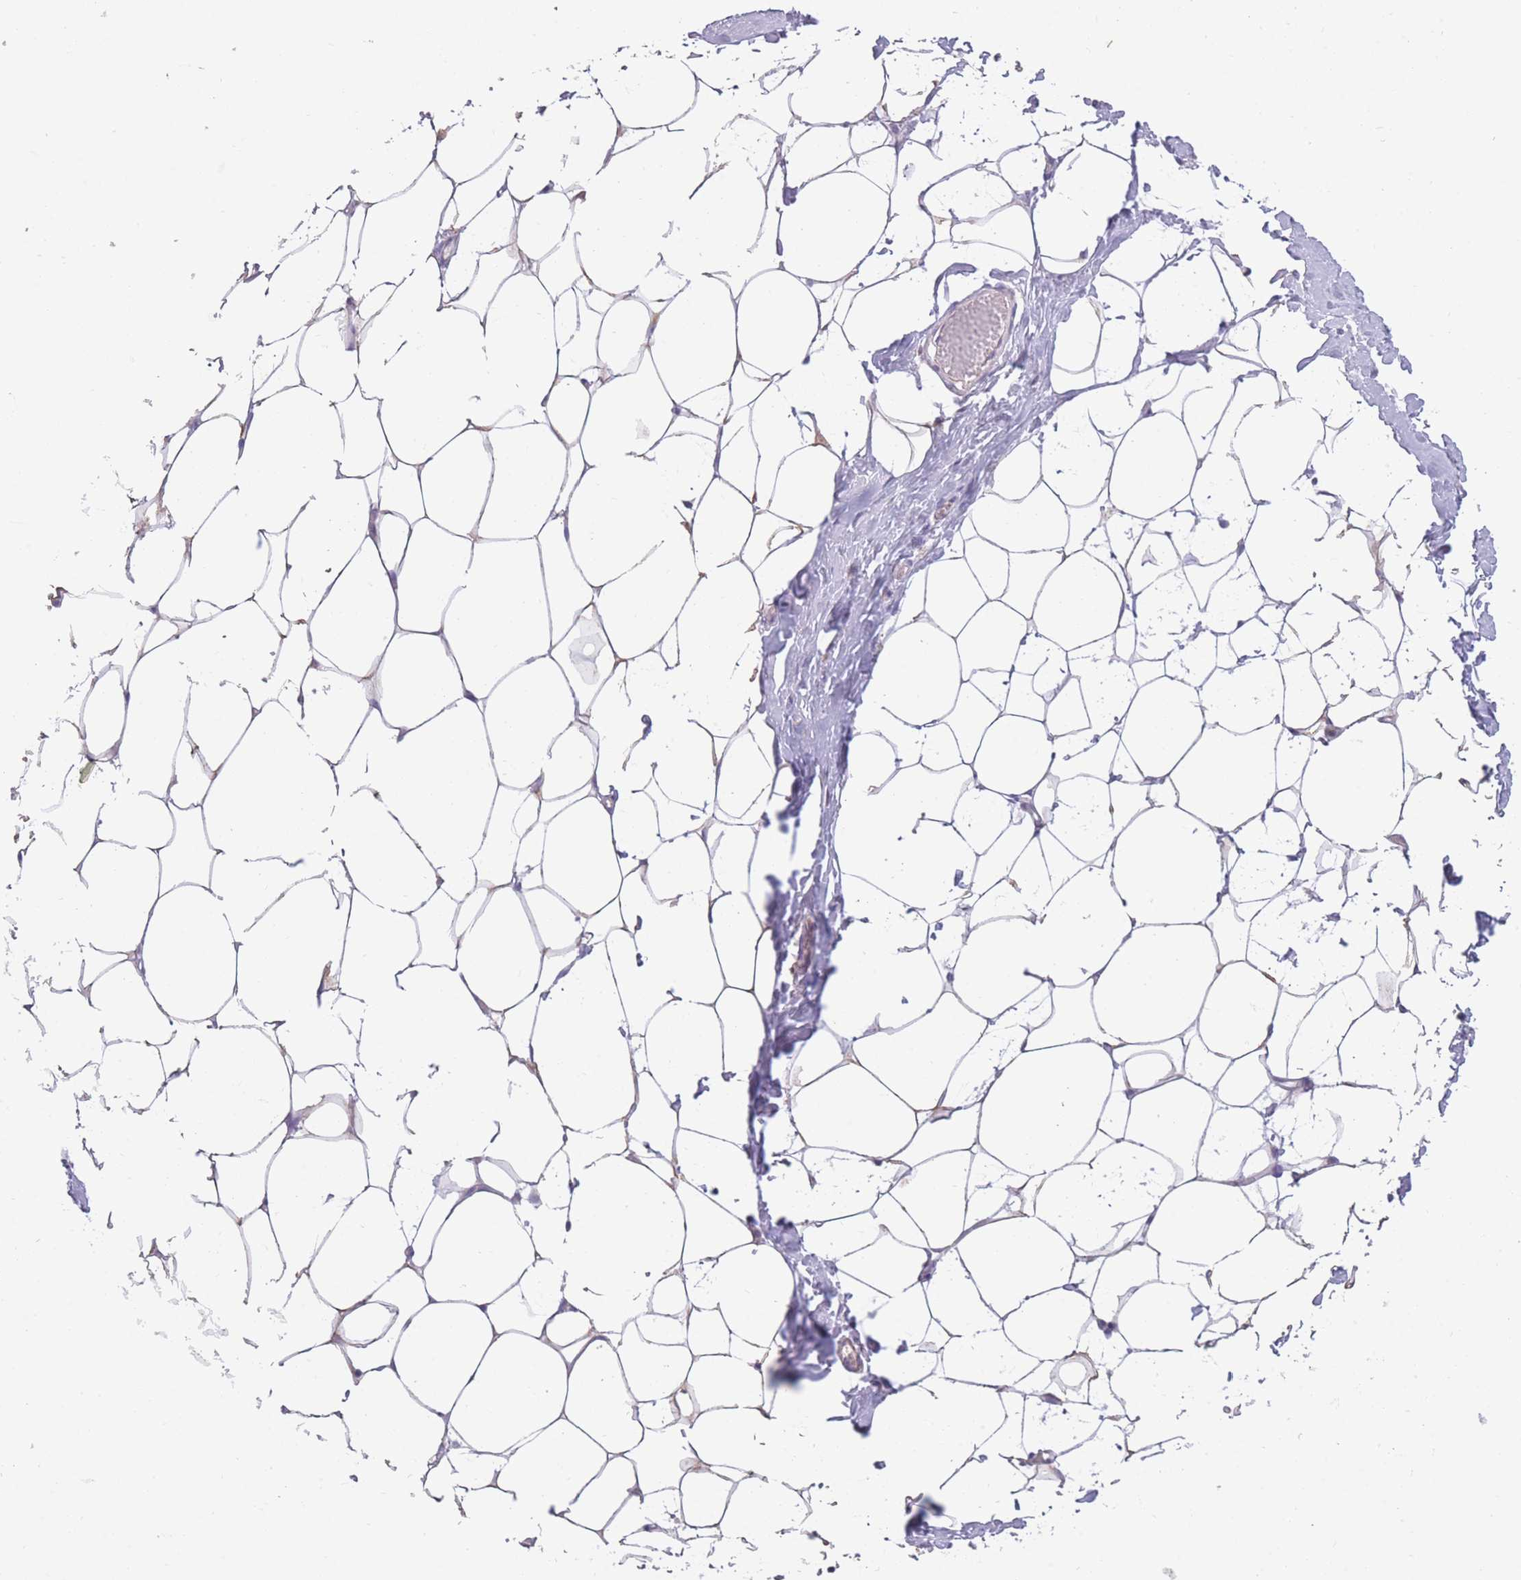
{"staining": {"intensity": "weak", "quantity": "25%-75%", "location": "cytoplasmic/membranous"}, "tissue": "breast", "cell_type": "Adipocytes", "image_type": "normal", "snomed": [{"axis": "morphology", "description": "Normal tissue, NOS"}, {"axis": "topography", "description": "Breast"}], "caption": "The micrograph shows staining of benign breast, revealing weak cytoplasmic/membranous protein expression (brown color) within adipocytes.", "gene": "MRPS18C", "patient": {"sex": "female", "age": 27}}